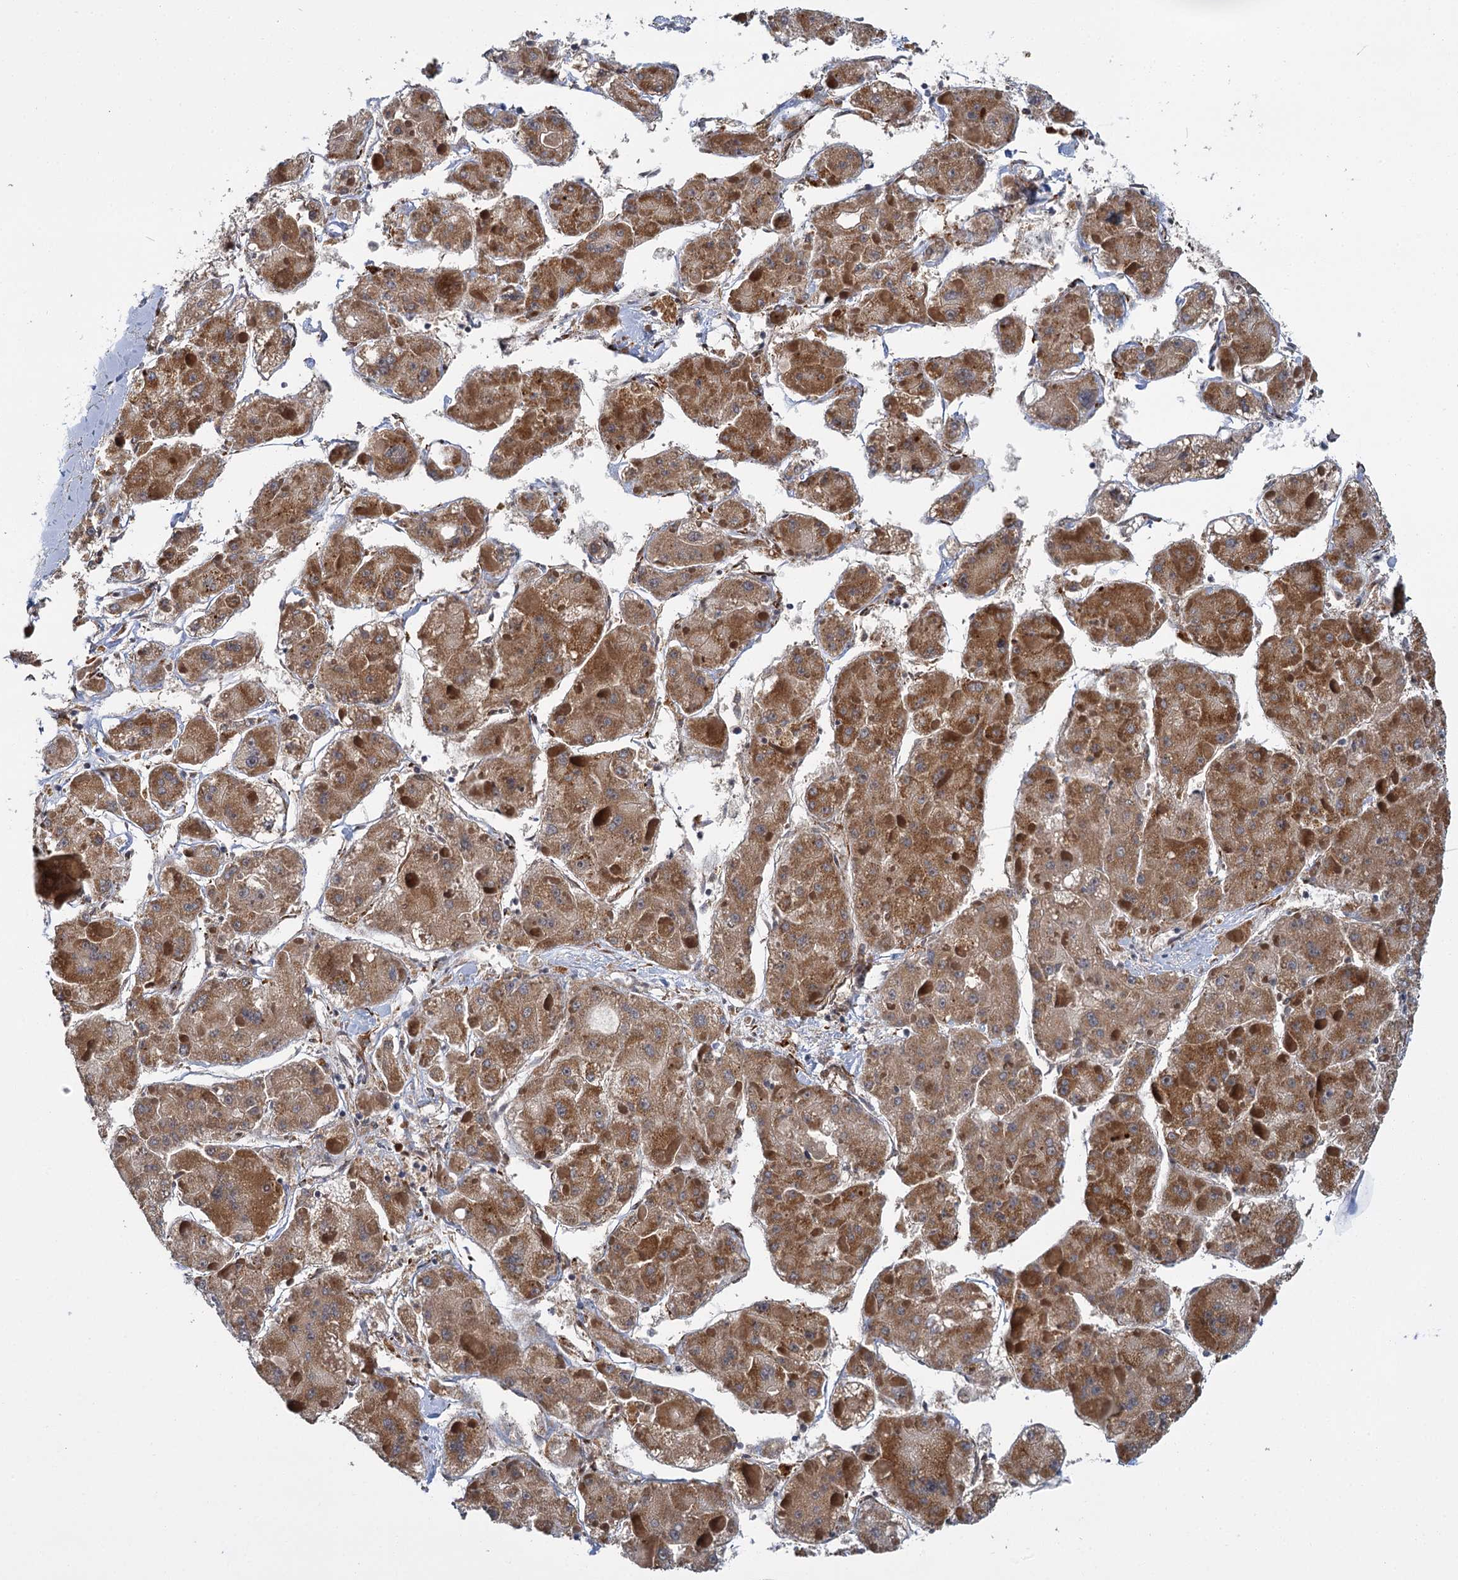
{"staining": {"intensity": "moderate", "quantity": ">75%", "location": "cytoplasmic/membranous"}, "tissue": "liver cancer", "cell_type": "Tumor cells", "image_type": "cancer", "snomed": [{"axis": "morphology", "description": "Carcinoma, Hepatocellular, NOS"}, {"axis": "topography", "description": "Liver"}], "caption": "Liver cancer was stained to show a protein in brown. There is medium levels of moderate cytoplasmic/membranous staining in about >75% of tumor cells.", "gene": "APBA2", "patient": {"sex": "female", "age": 73}}